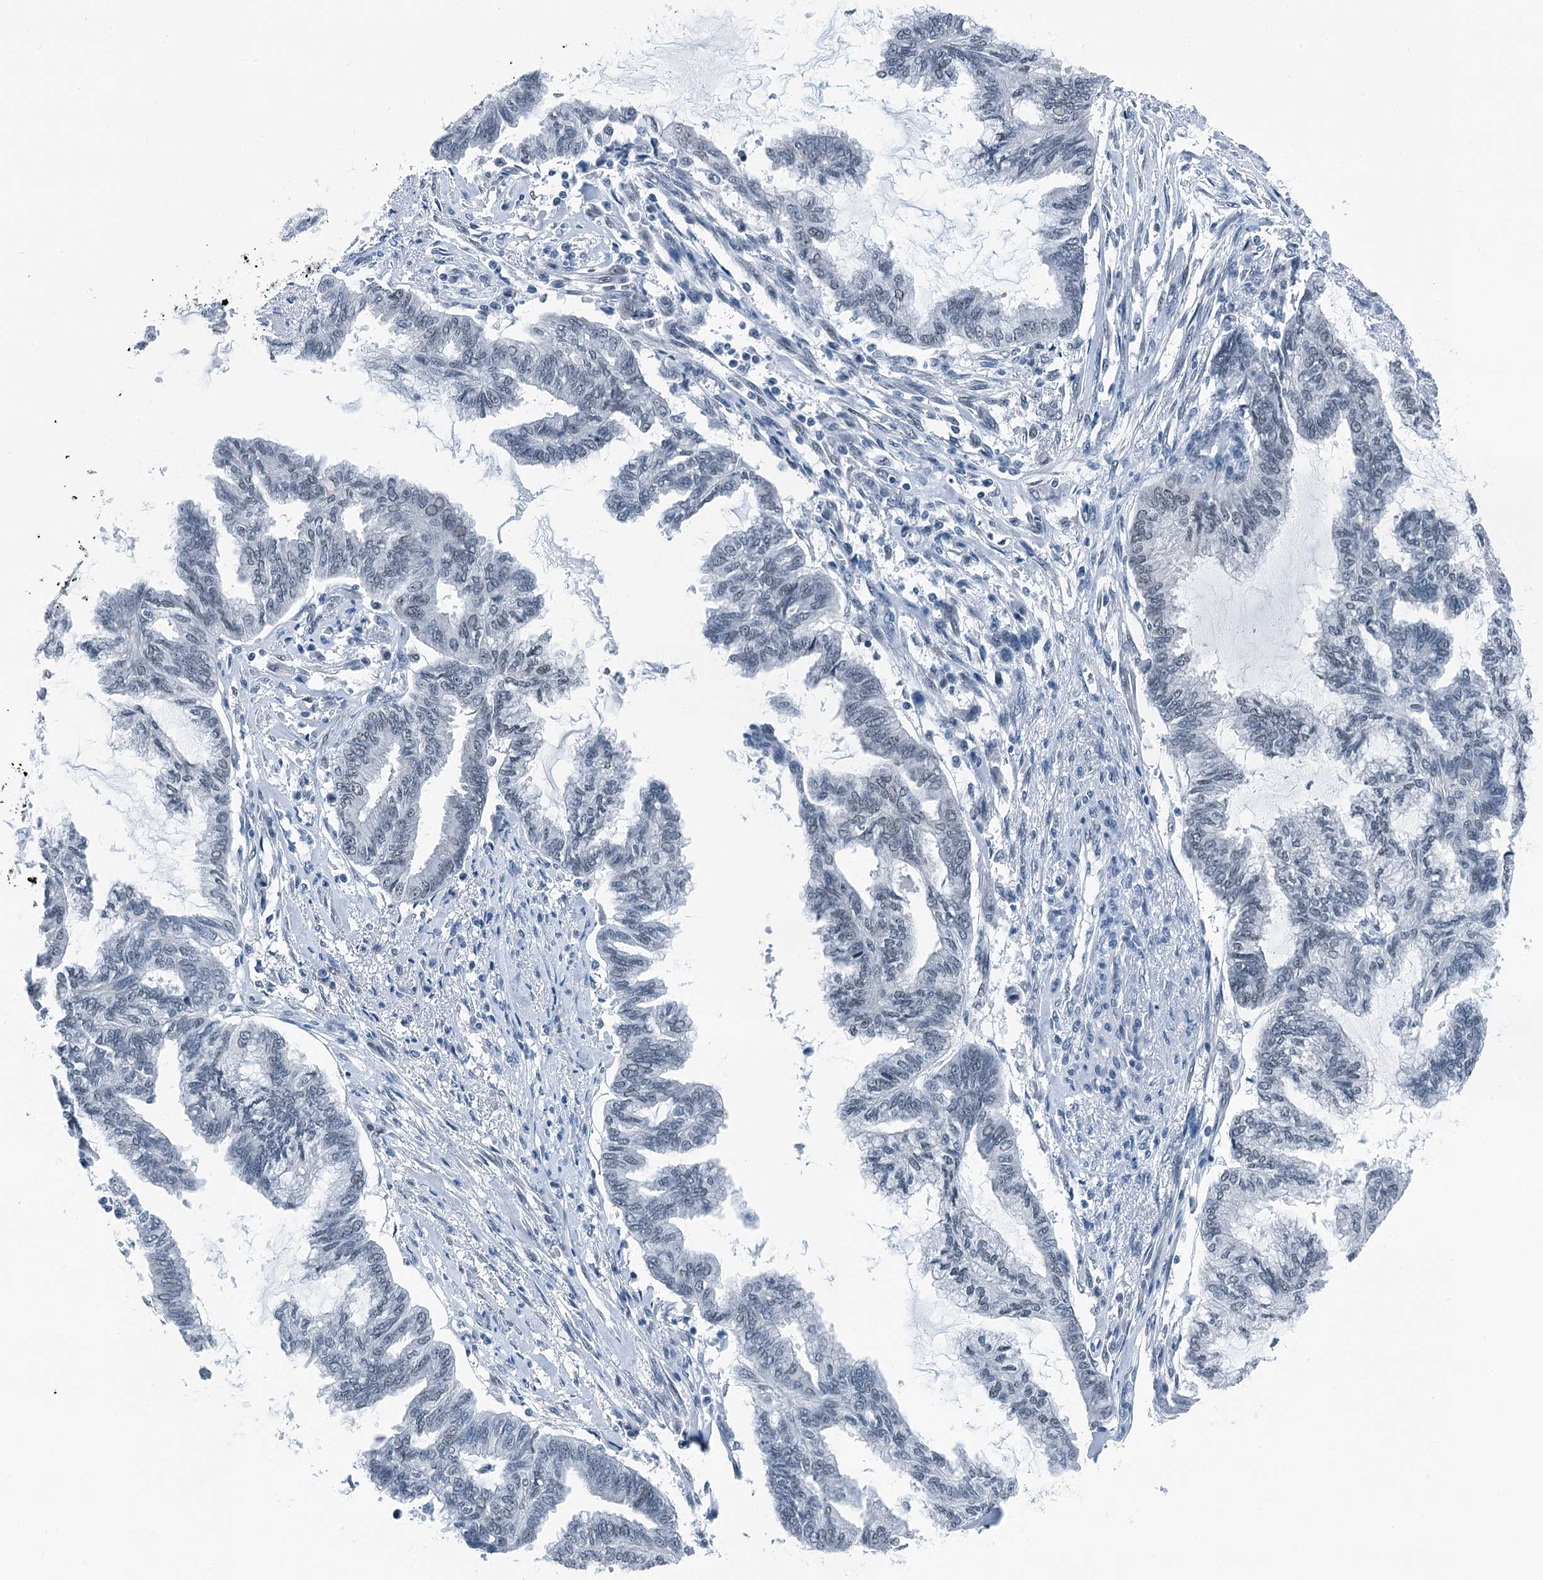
{"staining": {"intensity": "negative", "quantity": "none", "location": "none"}, "tissue": "endometrial cancer", "cell_type": "Tumor cells", "image_type": "cancer", "snomed": [{"axis": "morphology", "description": "Adenocarcinoma, NOS"}, {"axis": "topography", "description": "Endometrium"}], "caption": "Immunohistochemical staining of endometrial adenocarcinoma demonstrates no significant staining in tumor cells.", "gene": "TRPT1", "patient": {"sex": "female", "age": 86}}